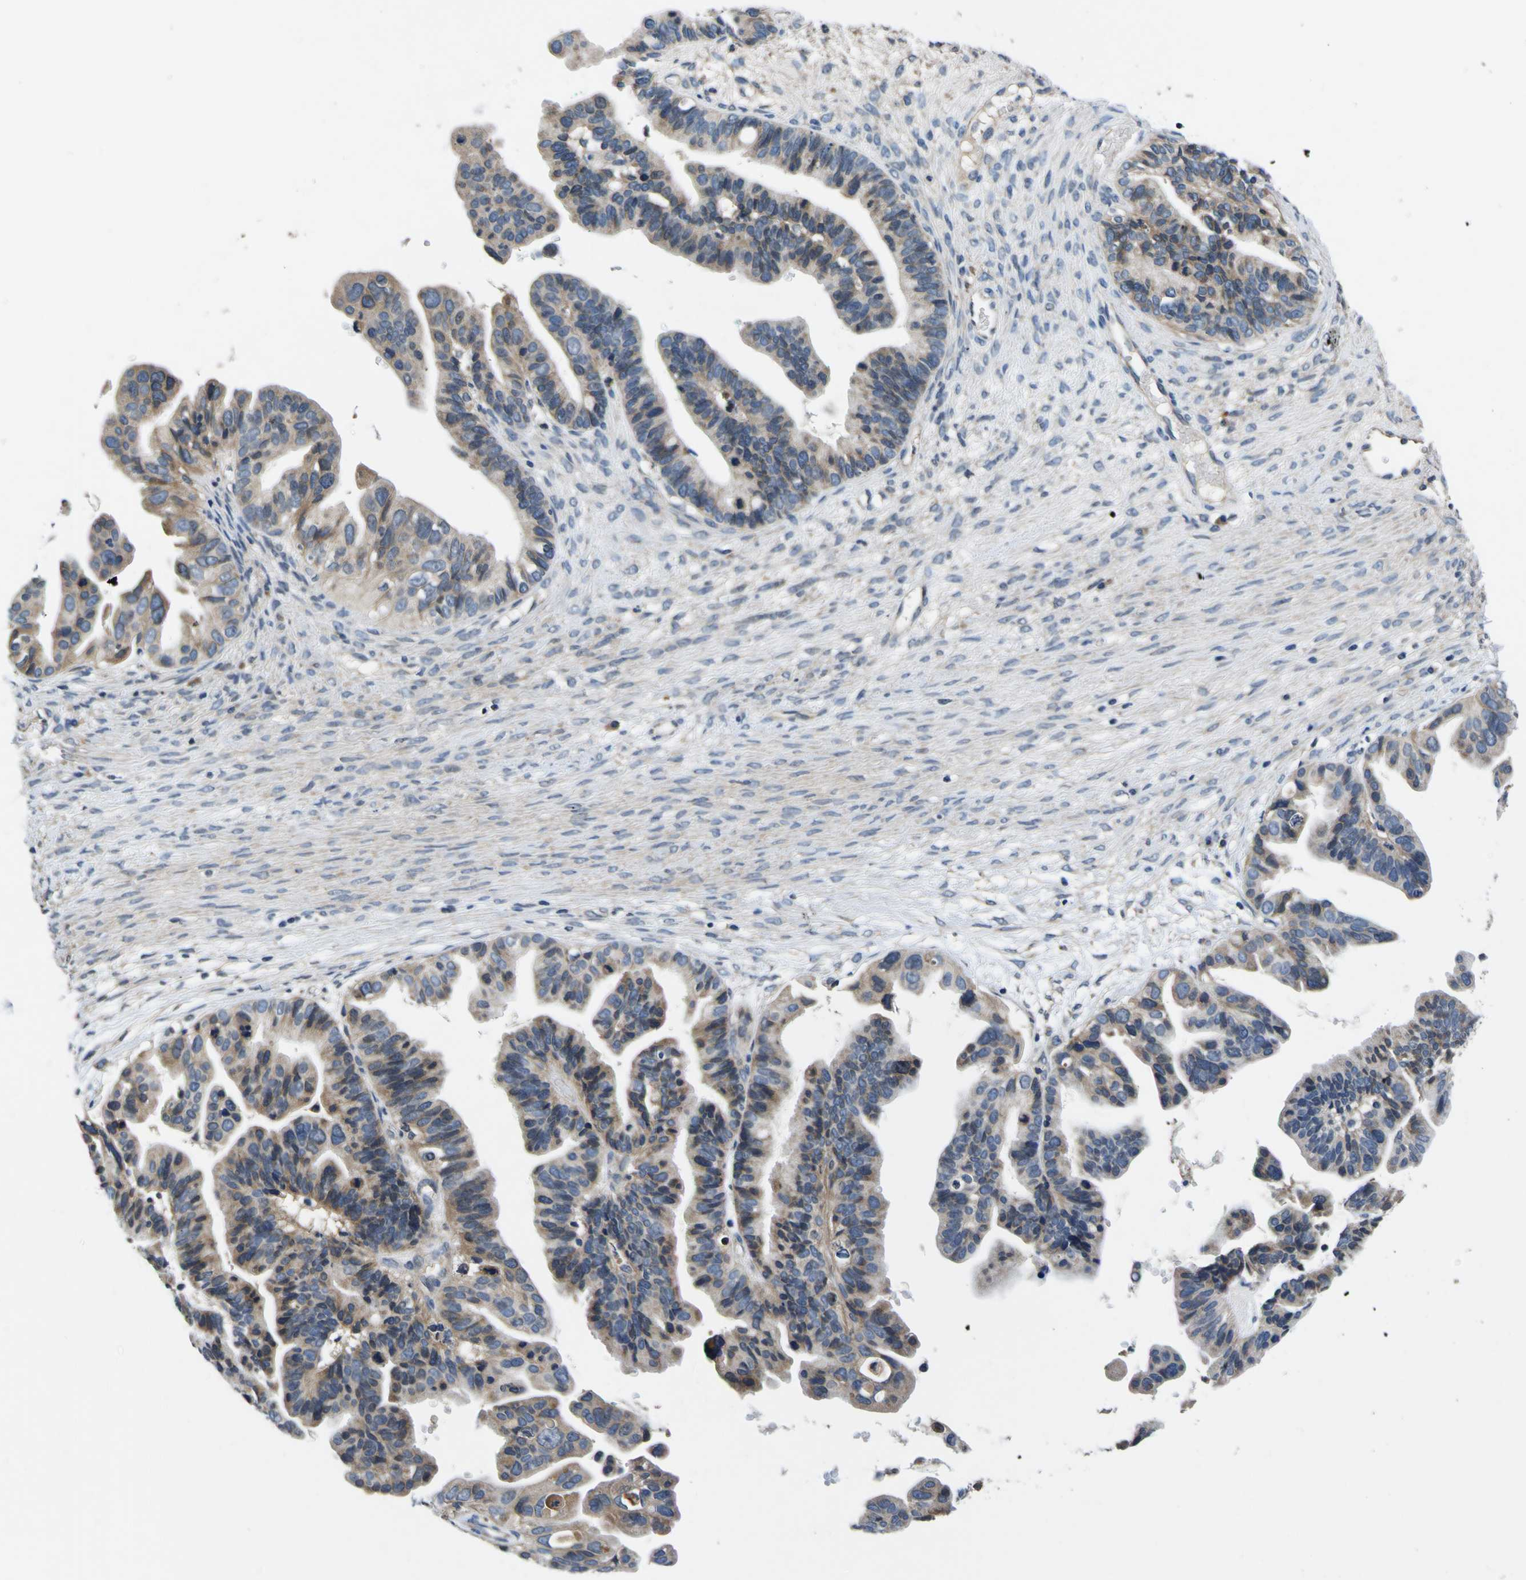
{"staining": {"intensity": "weak", "quantity": ">75%", "location": "cytoplasmic/membranous"}, "tissue": "ovarian cancer", "cell_type": "Tumor cells", "image_type": "cancer", "snomed": [{"axis": "morphology", "description": "Cystadenocarcinoma, serous, NOS"}, {"axis": "topography", "description": "Ovary"}], "caption": "DAB immunohistochemical staining of human ovarian cancer reveals weak cytoplasmic/membranous protein positivity in approximately >75% of tumor cells.", "gene": "EPHB4", "patient": {"sex": "female", "age": 56}}